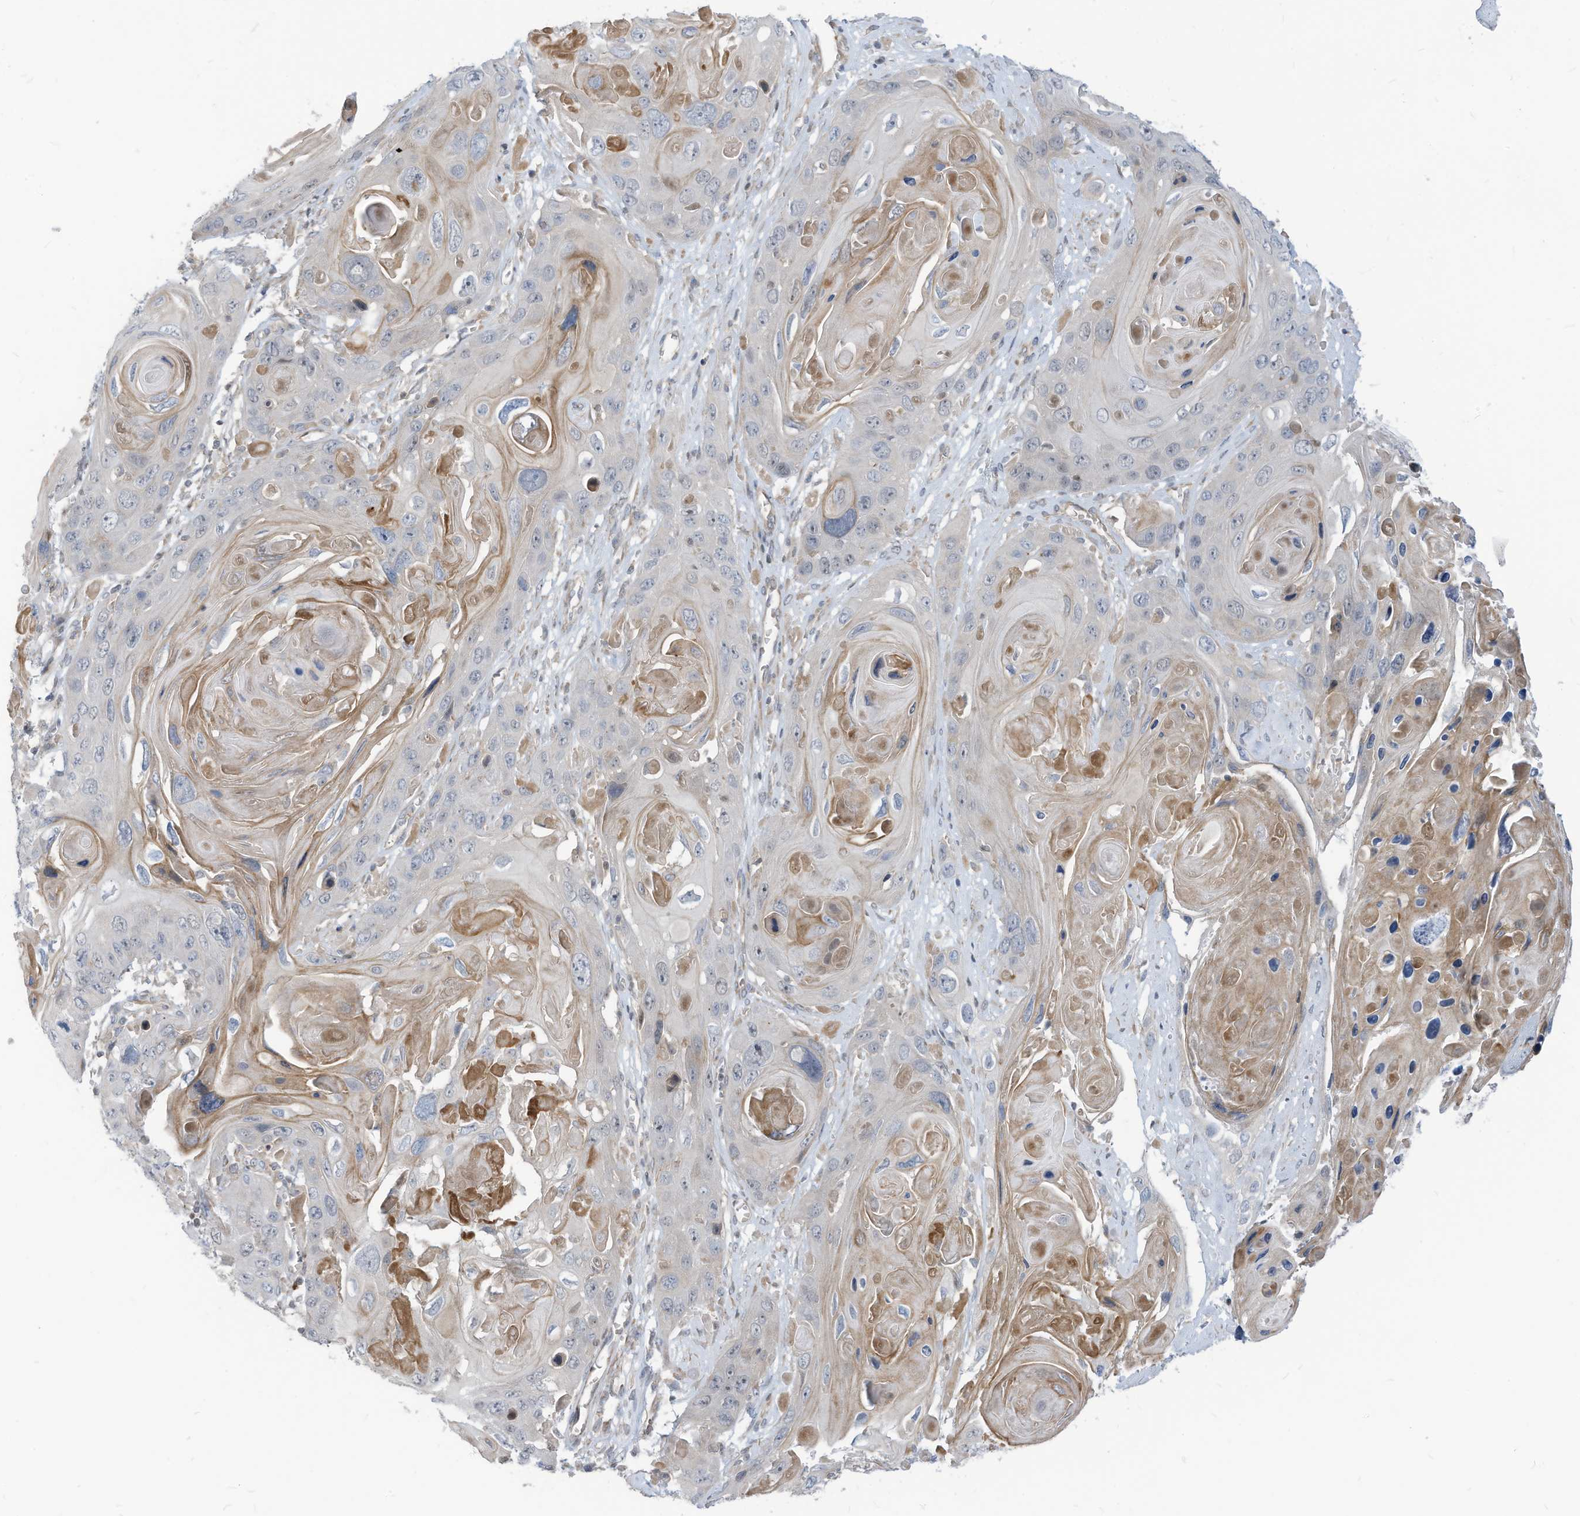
{"staining": {"intensity": "negative", "quantity": "none", "location": "none"}, "tissue": "skin cancer", "cell_type": "Tumor cells", "image_type": "cancer", "snomed": [{"axis": "morphology", "description": "Squamous cell carcinoma, NOS"}, {"axis": "topography", "description": "Skin"}], "caption": "Squamous cell carcinoma (skin) was stained to show a protein in brown. There is no significant positivity in tumor cells. (DAB (3,3'-diaminobenzidine) IHC visualized using brightfield microscopy, high magnification).", "gene": "GPATCH3", "patient": {"sex": "male", "age": 55}}